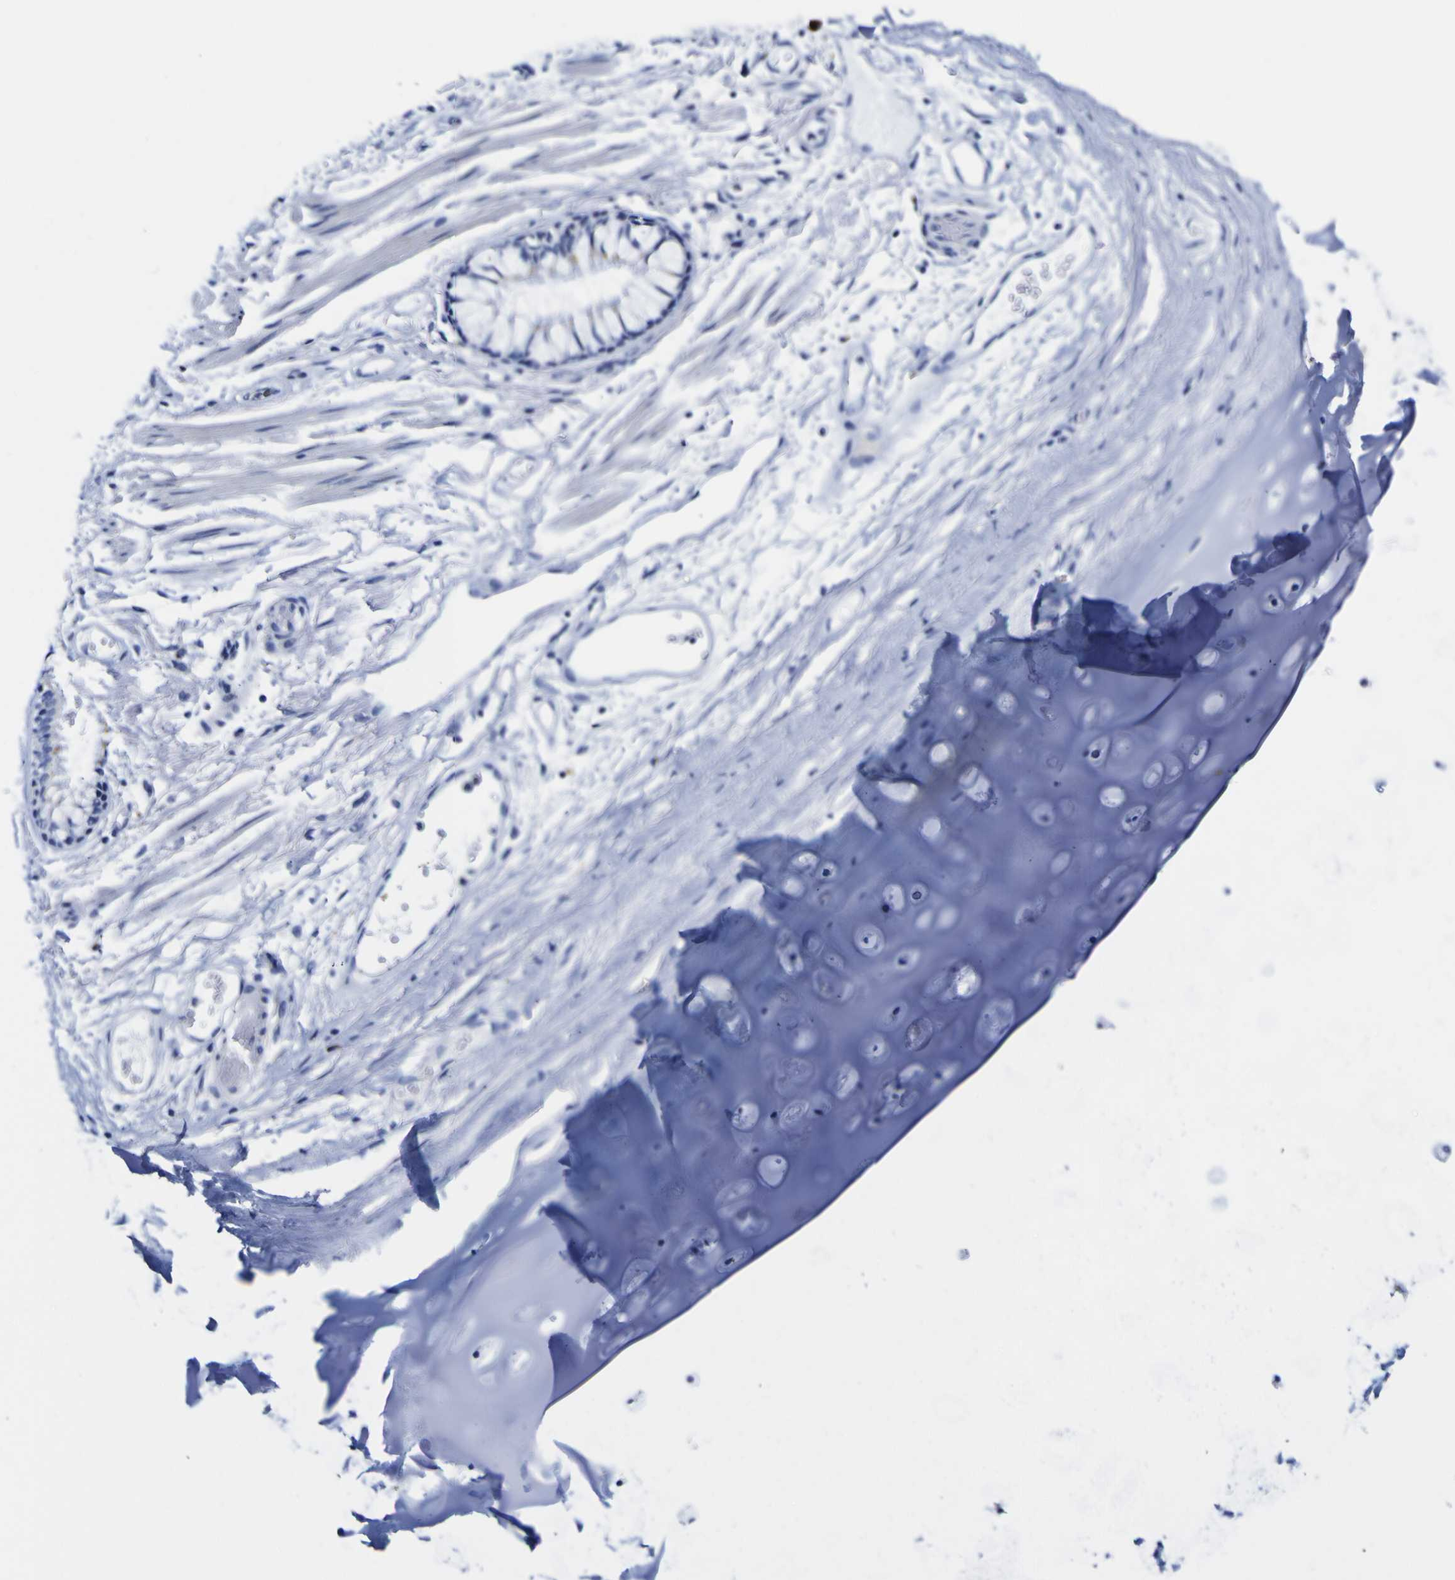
{"staining": {"intensity": "negative", "quantity": "none", "location": "none"}, "tissue": "adipose tissue", "cell_type": "Adipocytes", "image_type": "normal", "snomed": [{"axis": "morphology", "description": "Normal tissue, NOS"}, {"axis": "topography", "description": "Cartilage tissue"}, {"axis": "topography", "description": "Bronchus"}], "caption": "This is an immunohistochemistry (IHC) image of normal adipose tissue. There is no staining in adipocytes.", "gene": "HLA", "patient": {"sex": "female", "age": 73}}